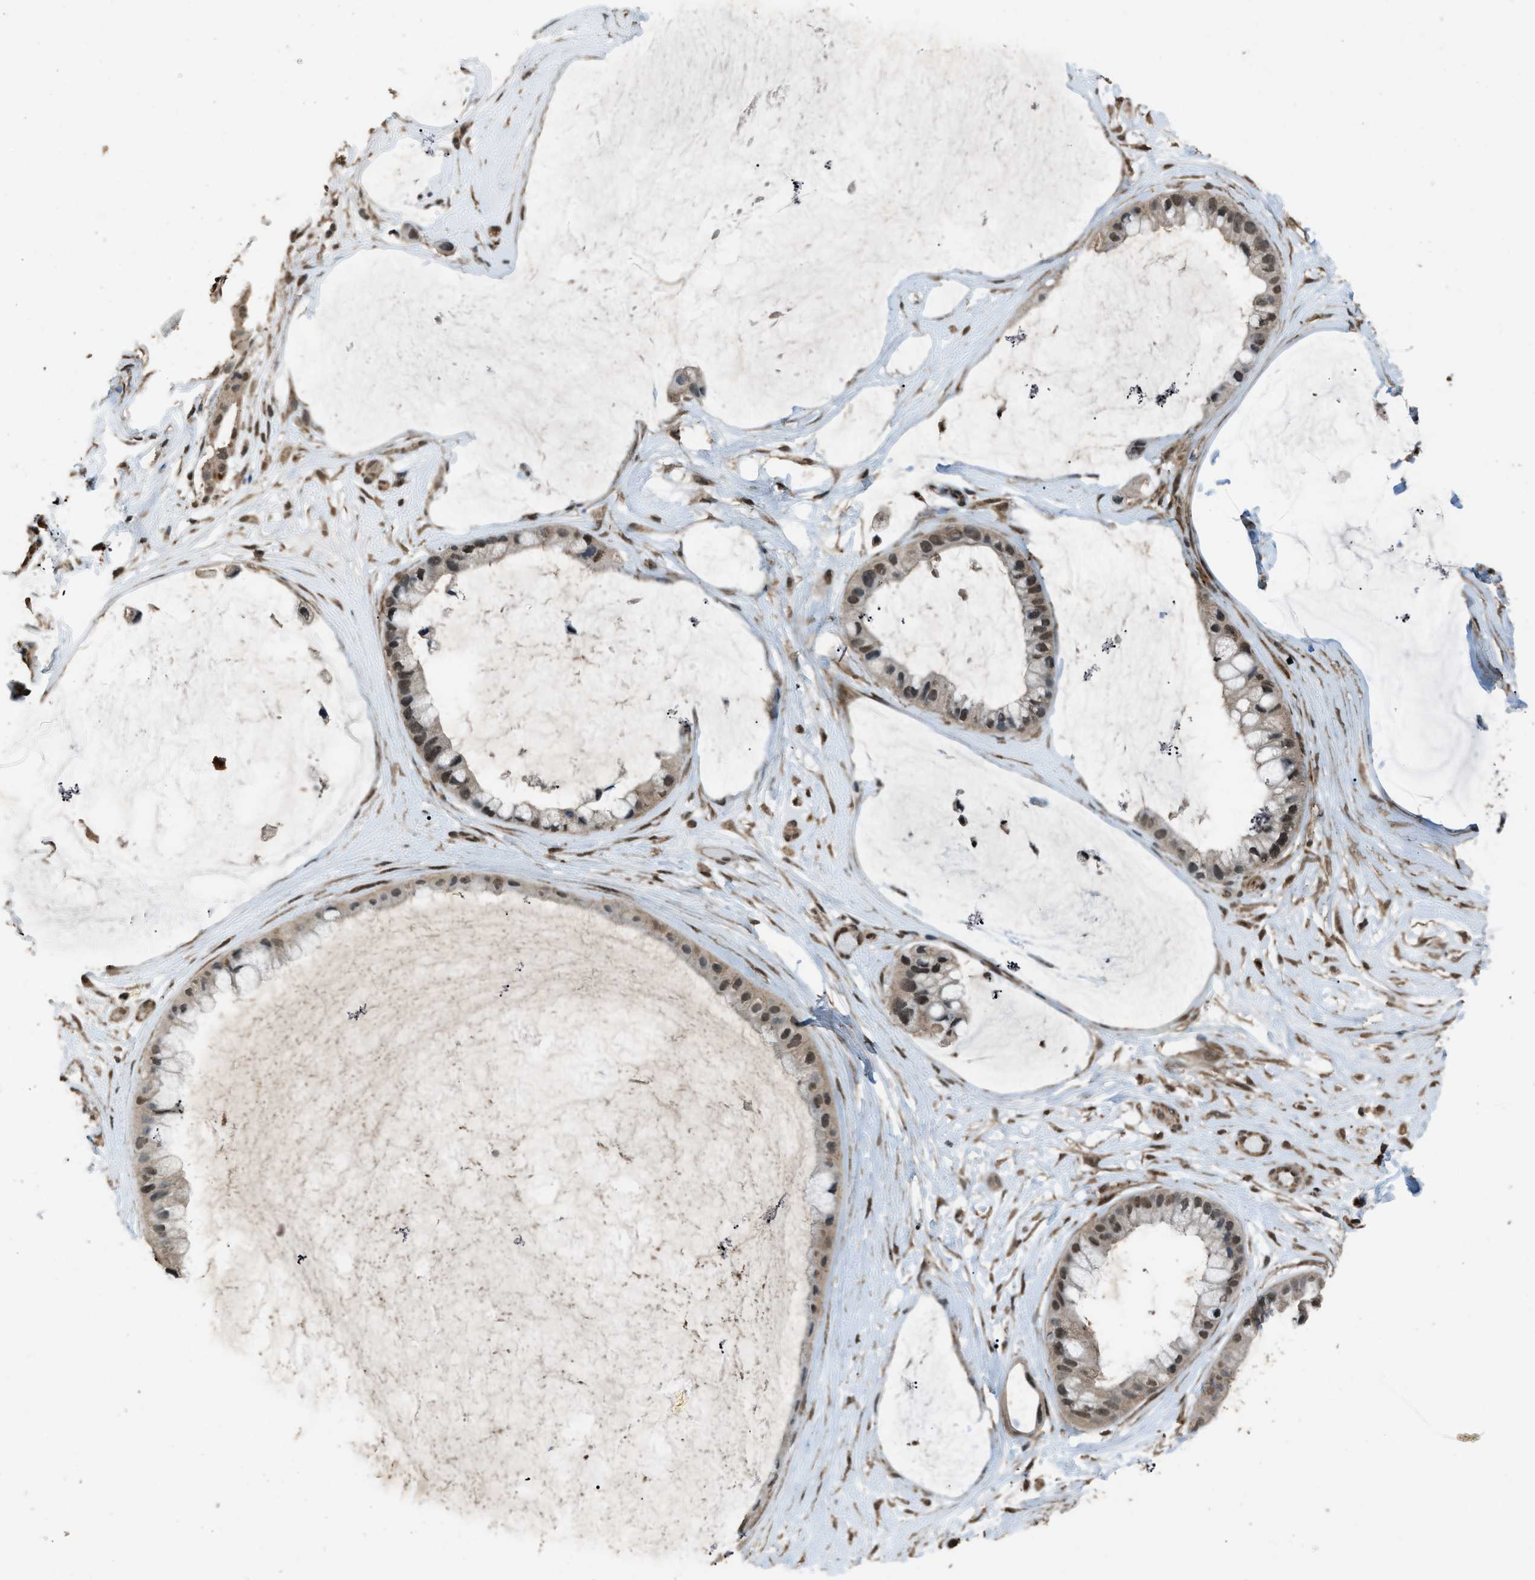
{"staining": {"intensity": "moderate", "quantity": ">75%", "location": "nuclear"}, "tissue": "ovarian cancer", "cell_type": "Tumor cells", "image_type": "cancer", "snomed": [{"axis": "morphology", "description": "Cystadenocarcinoma, mucinous, NOS"}, {"axis": "topography", "description": "Ovary"}], "caption": "Immunohistochemistry (DAB) staining of ovarian cancer (mucinous cystadenocarcinoma) reveals moderate nuclear protein staining in approximately >75% of tumor cells.", "gene": "SERTAD2", "patient": {"sex": "female", "age": 39}}